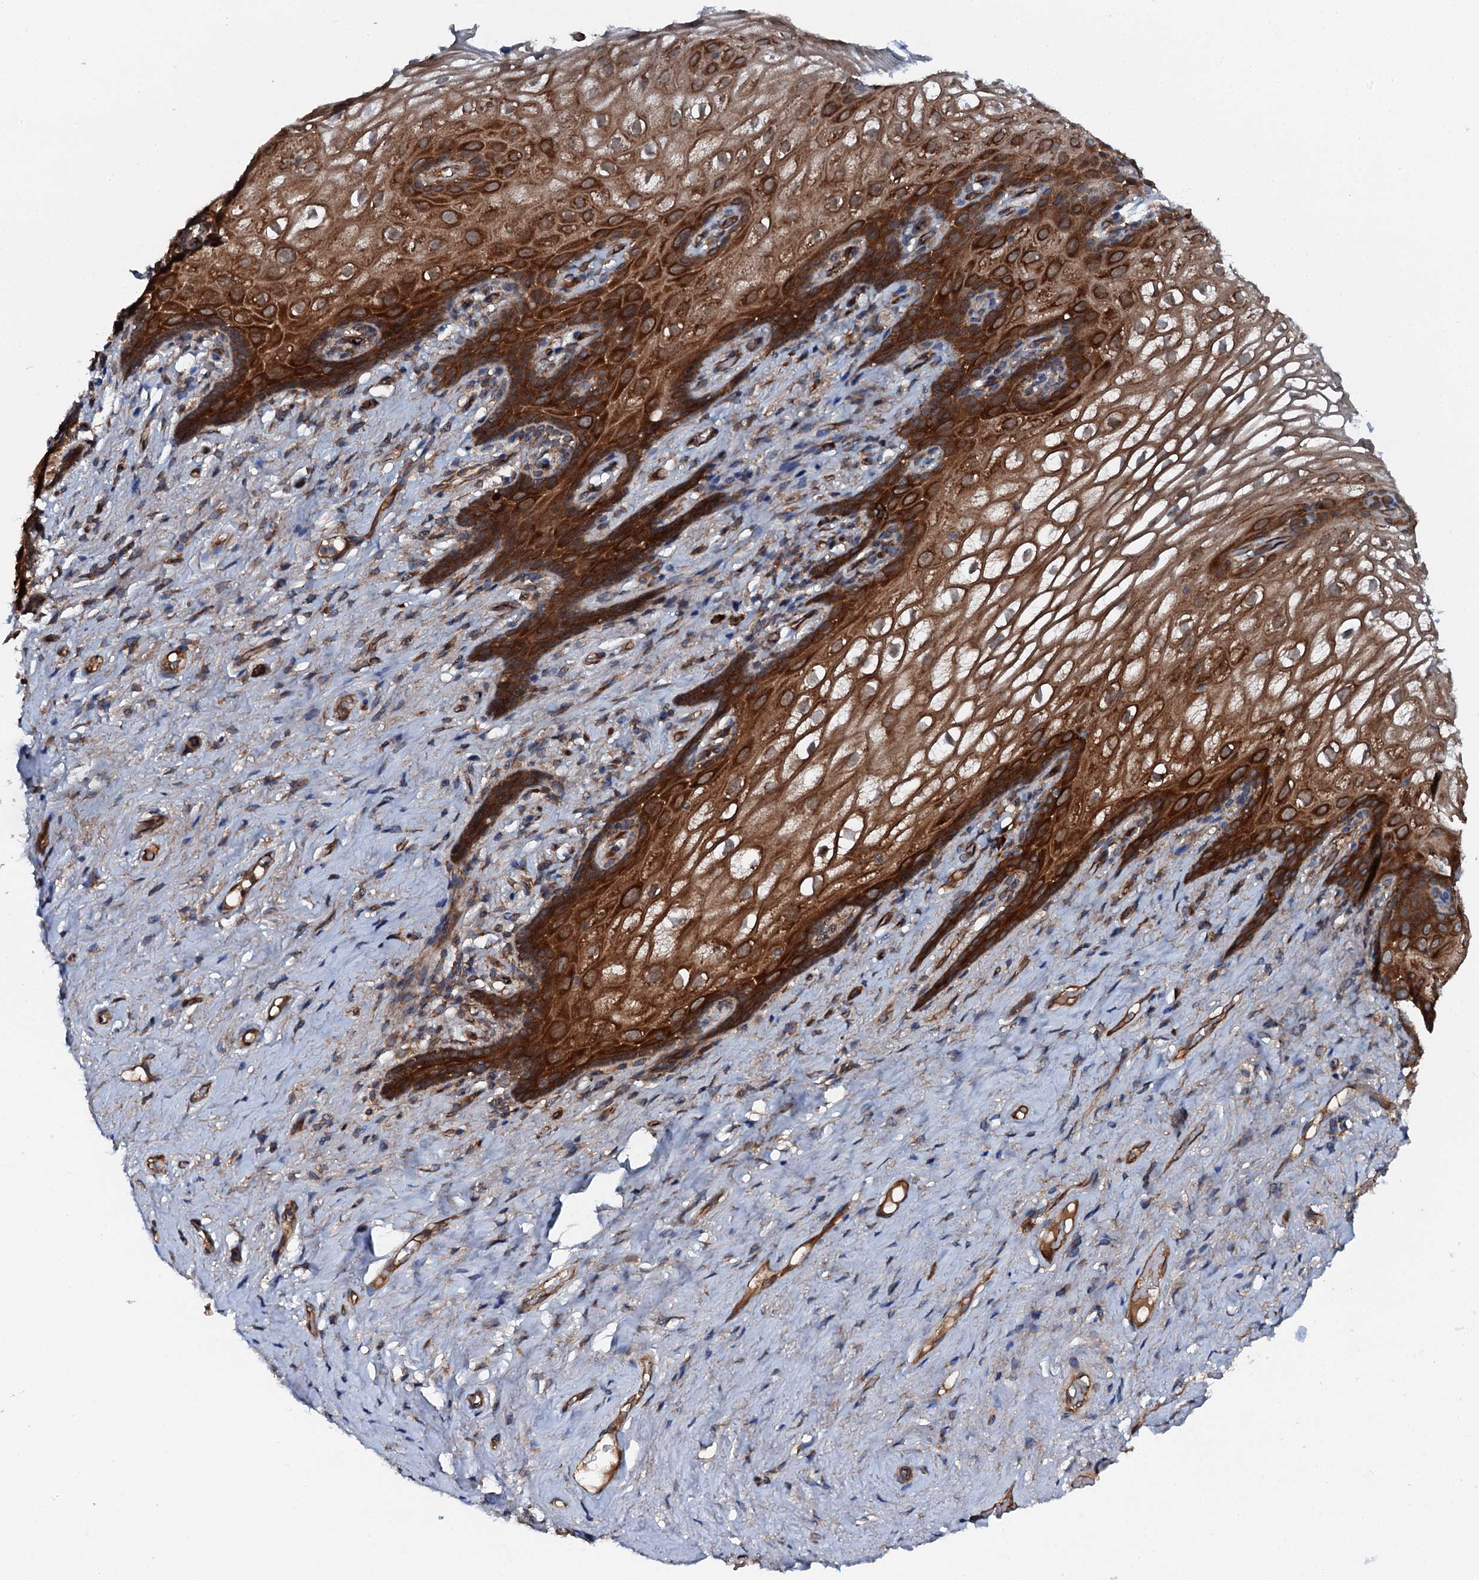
{"staining": {"intensity": "strong", "quantity": ">75%", "location": "cytoplasmic/membranous"}, "tissue": "vagina", "cell_type": "Squamous epithelial cells", "image_type": "normal", "snomed": [{"axis": "morphology", "description": "Normal tissue, NOS"}, {"axis": "topography", "description": "Vagina"}, {"axis": "topography", "description": "Peripheral nerve tissue"}], "caption": "A brown stain shows strong cytoplasmic/membranous positivity of a protein in squamous epithelial cells of benign vagina.", "gene": "FLYWCH1", "patient": {"sex": "female", "age": 71}}